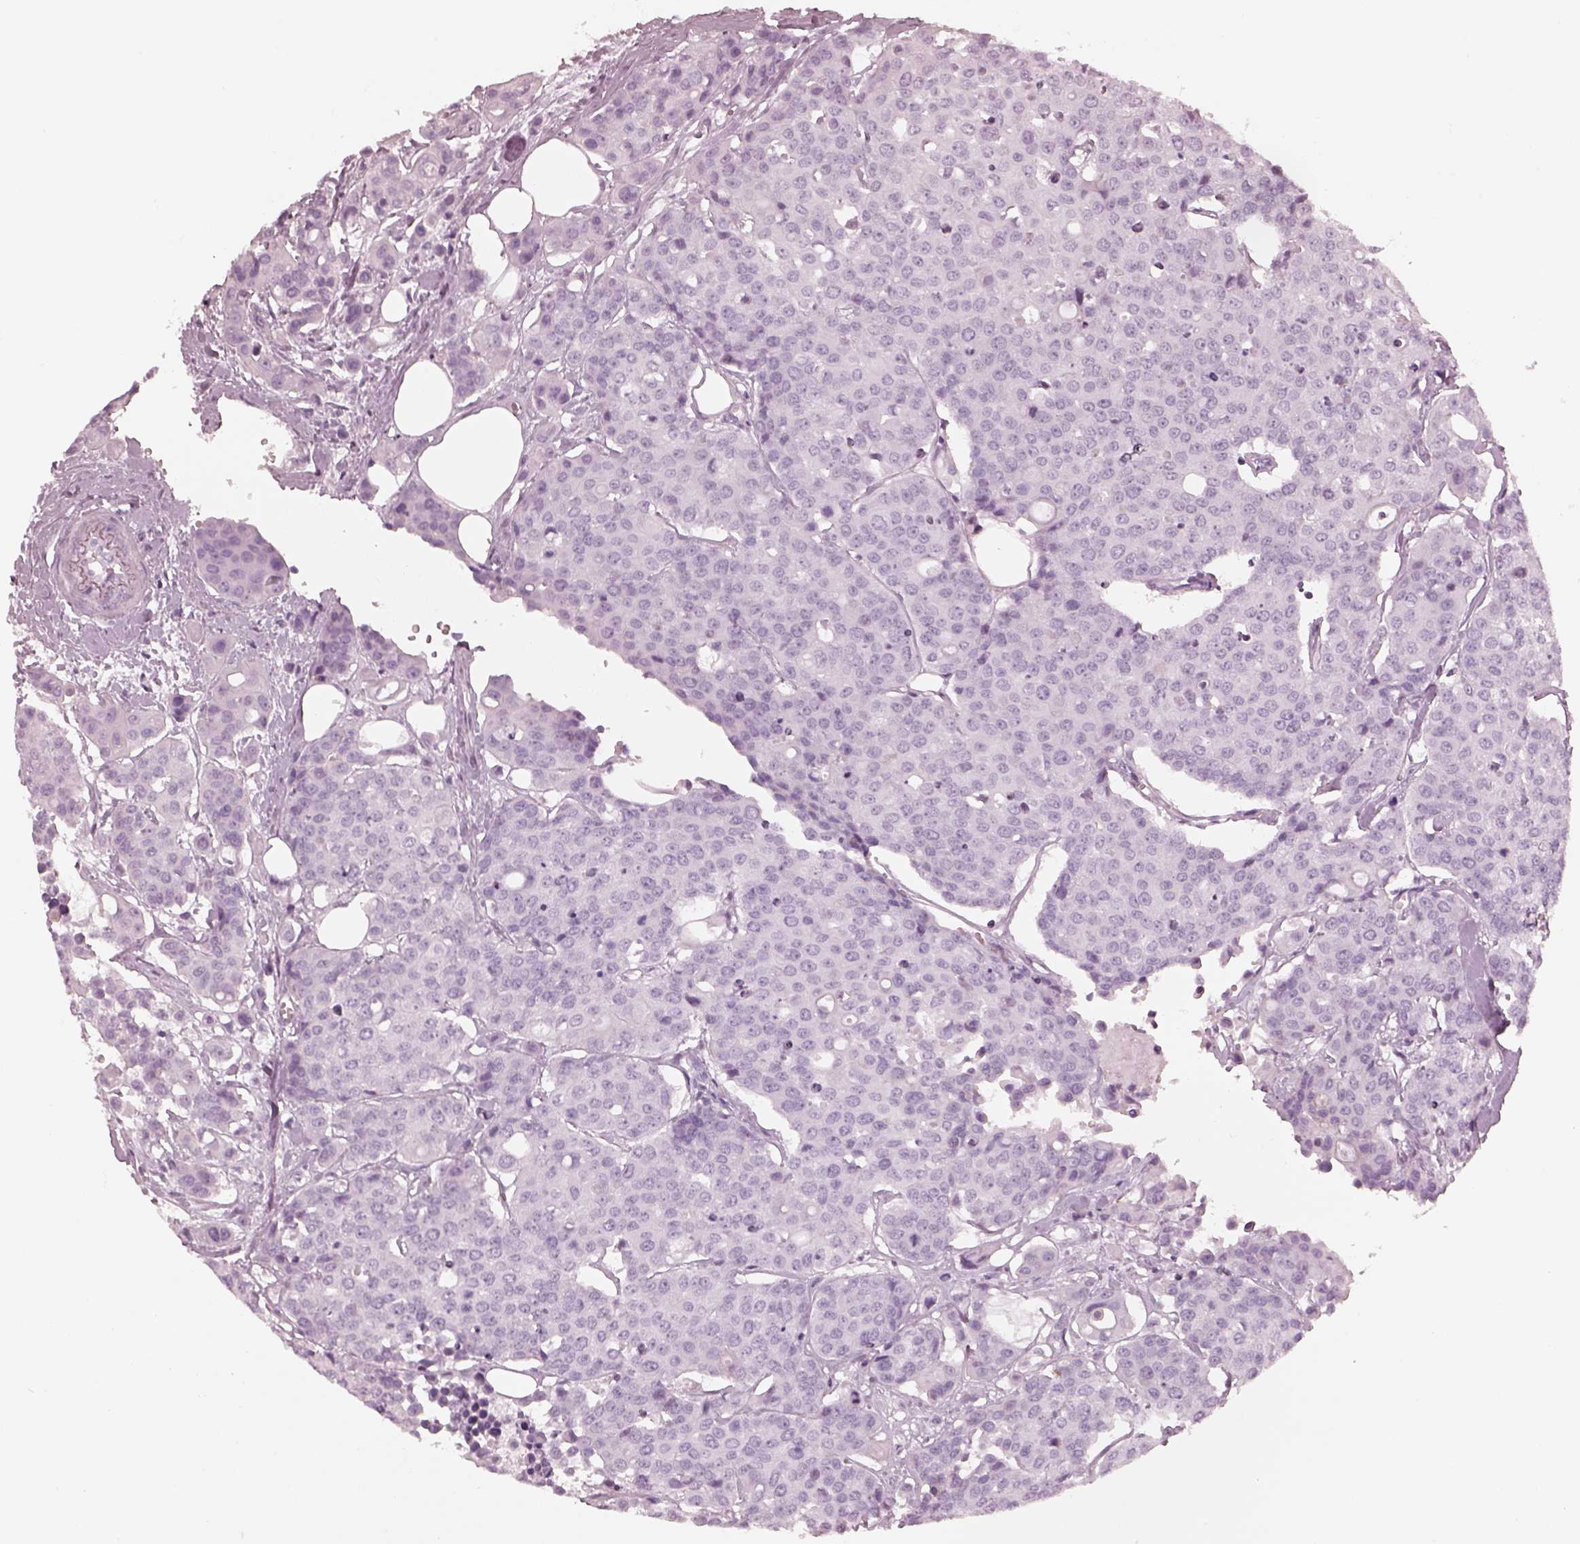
{"staining": {"intensity": "negative", "quantity": "none", "location": "none"}, "tissue": "carcinoid", "cell_type": "Tumor cells", "image_type": "cancer", "snomed": [{"axis": "morphology", "description": "Carcinoid, malignant, NOS"}, {"axis": "topography", "description": "Colon"}], "caption": "Histopathology image shows no protein staining in tumor cells of carcinoid (malignant) tissue.", "gene": "OPN4", "patient": {"sex": "male", "age": 81}}